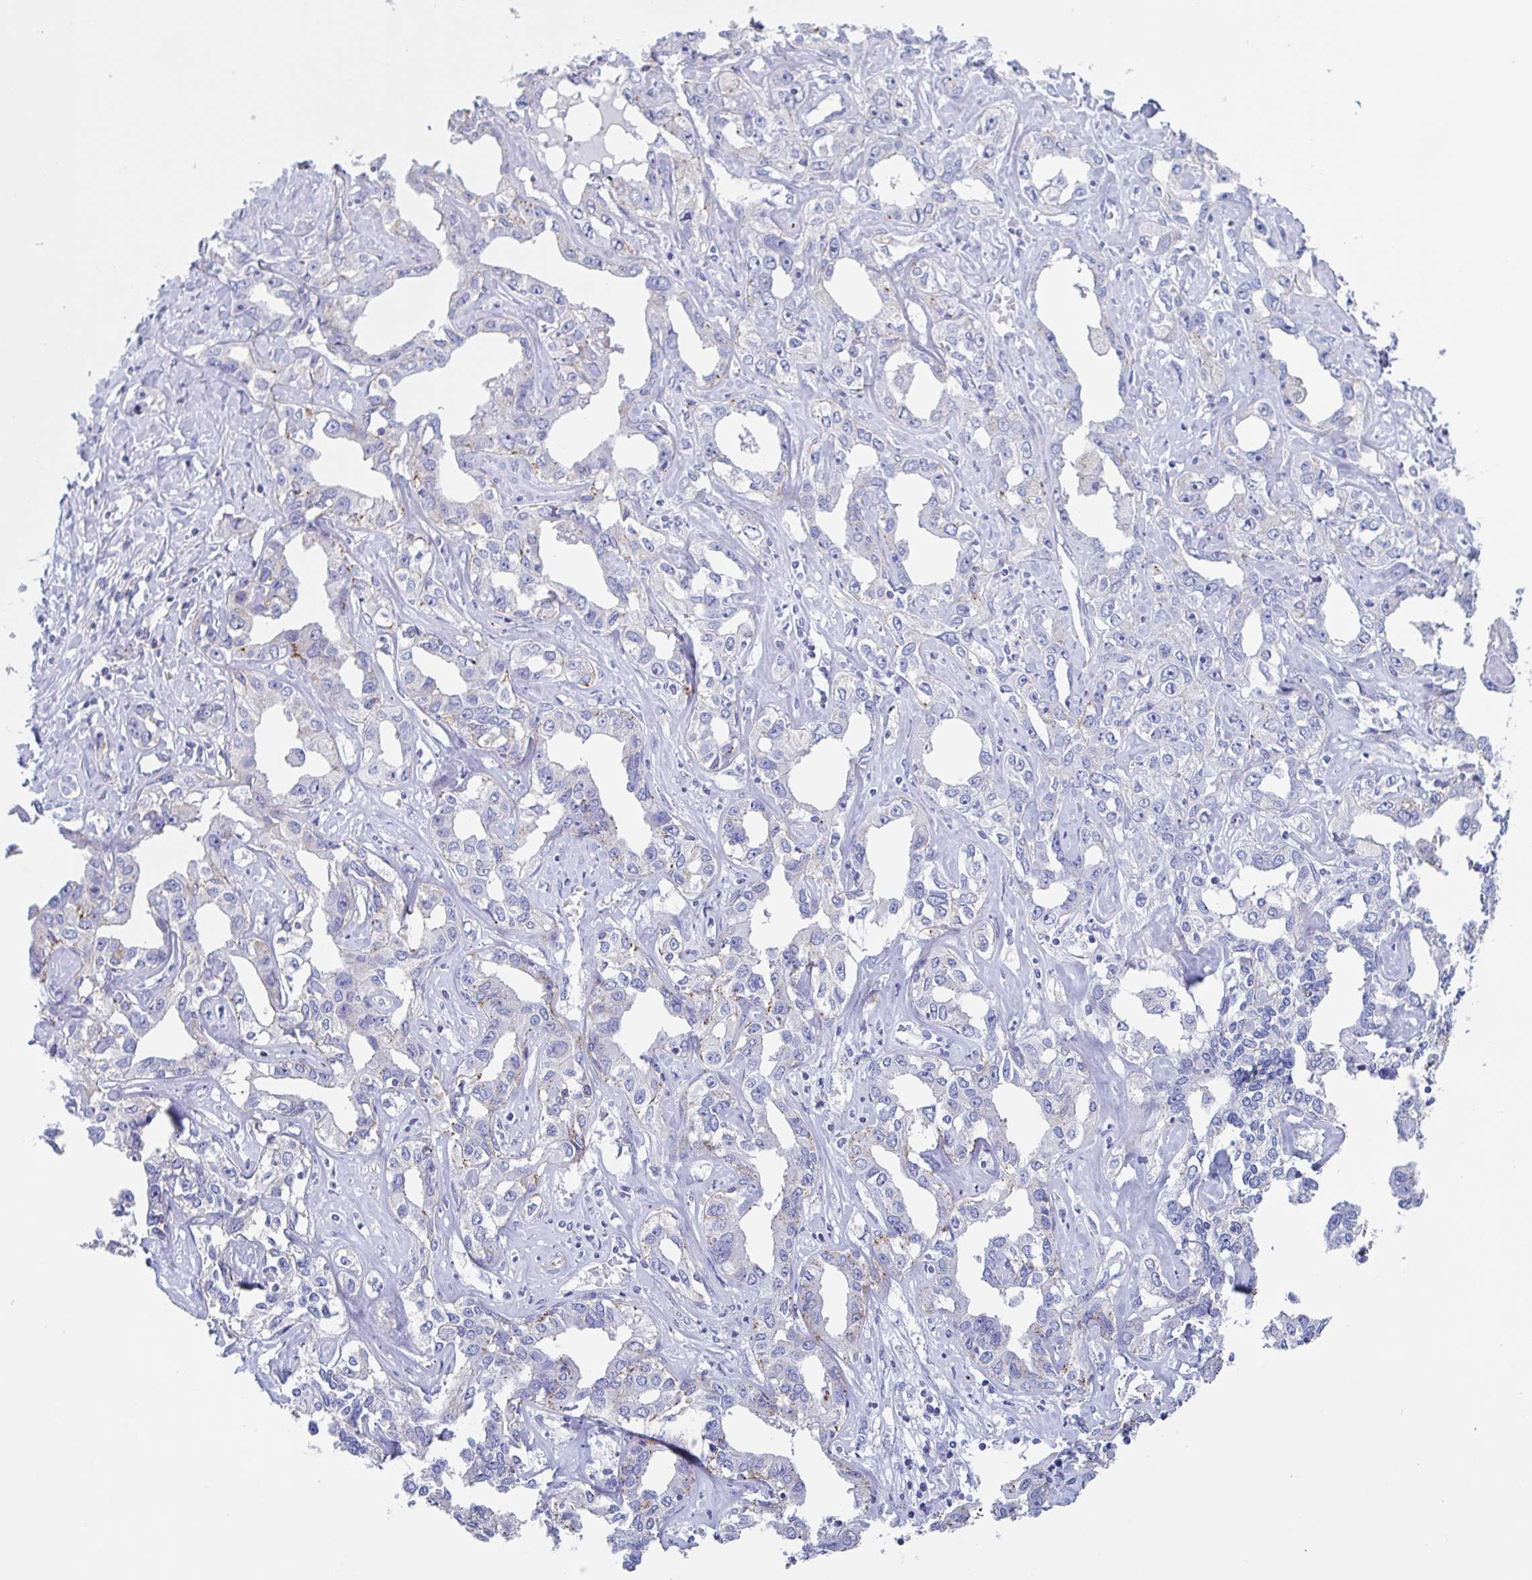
{"staining": {"intensity": "weak", "quantity": "<25%", "location": "cytoplasmic/membranous"}, "tissue": "liver cancer", "cell_type": "Tumor cells", "image_type": "cancer", "snomed": [{"axis": "morphology", "description": "Cholangiocarcinoma"}, {"axis": "topography", "description": "Liver"}], "caption": "This is an IHC photomicrograph of human liver cancer (cholangiocarcinoma). There is no staining in tumor cells.", "gene": "CHMP5", "patient": {"sex": "male", "age": 59}}